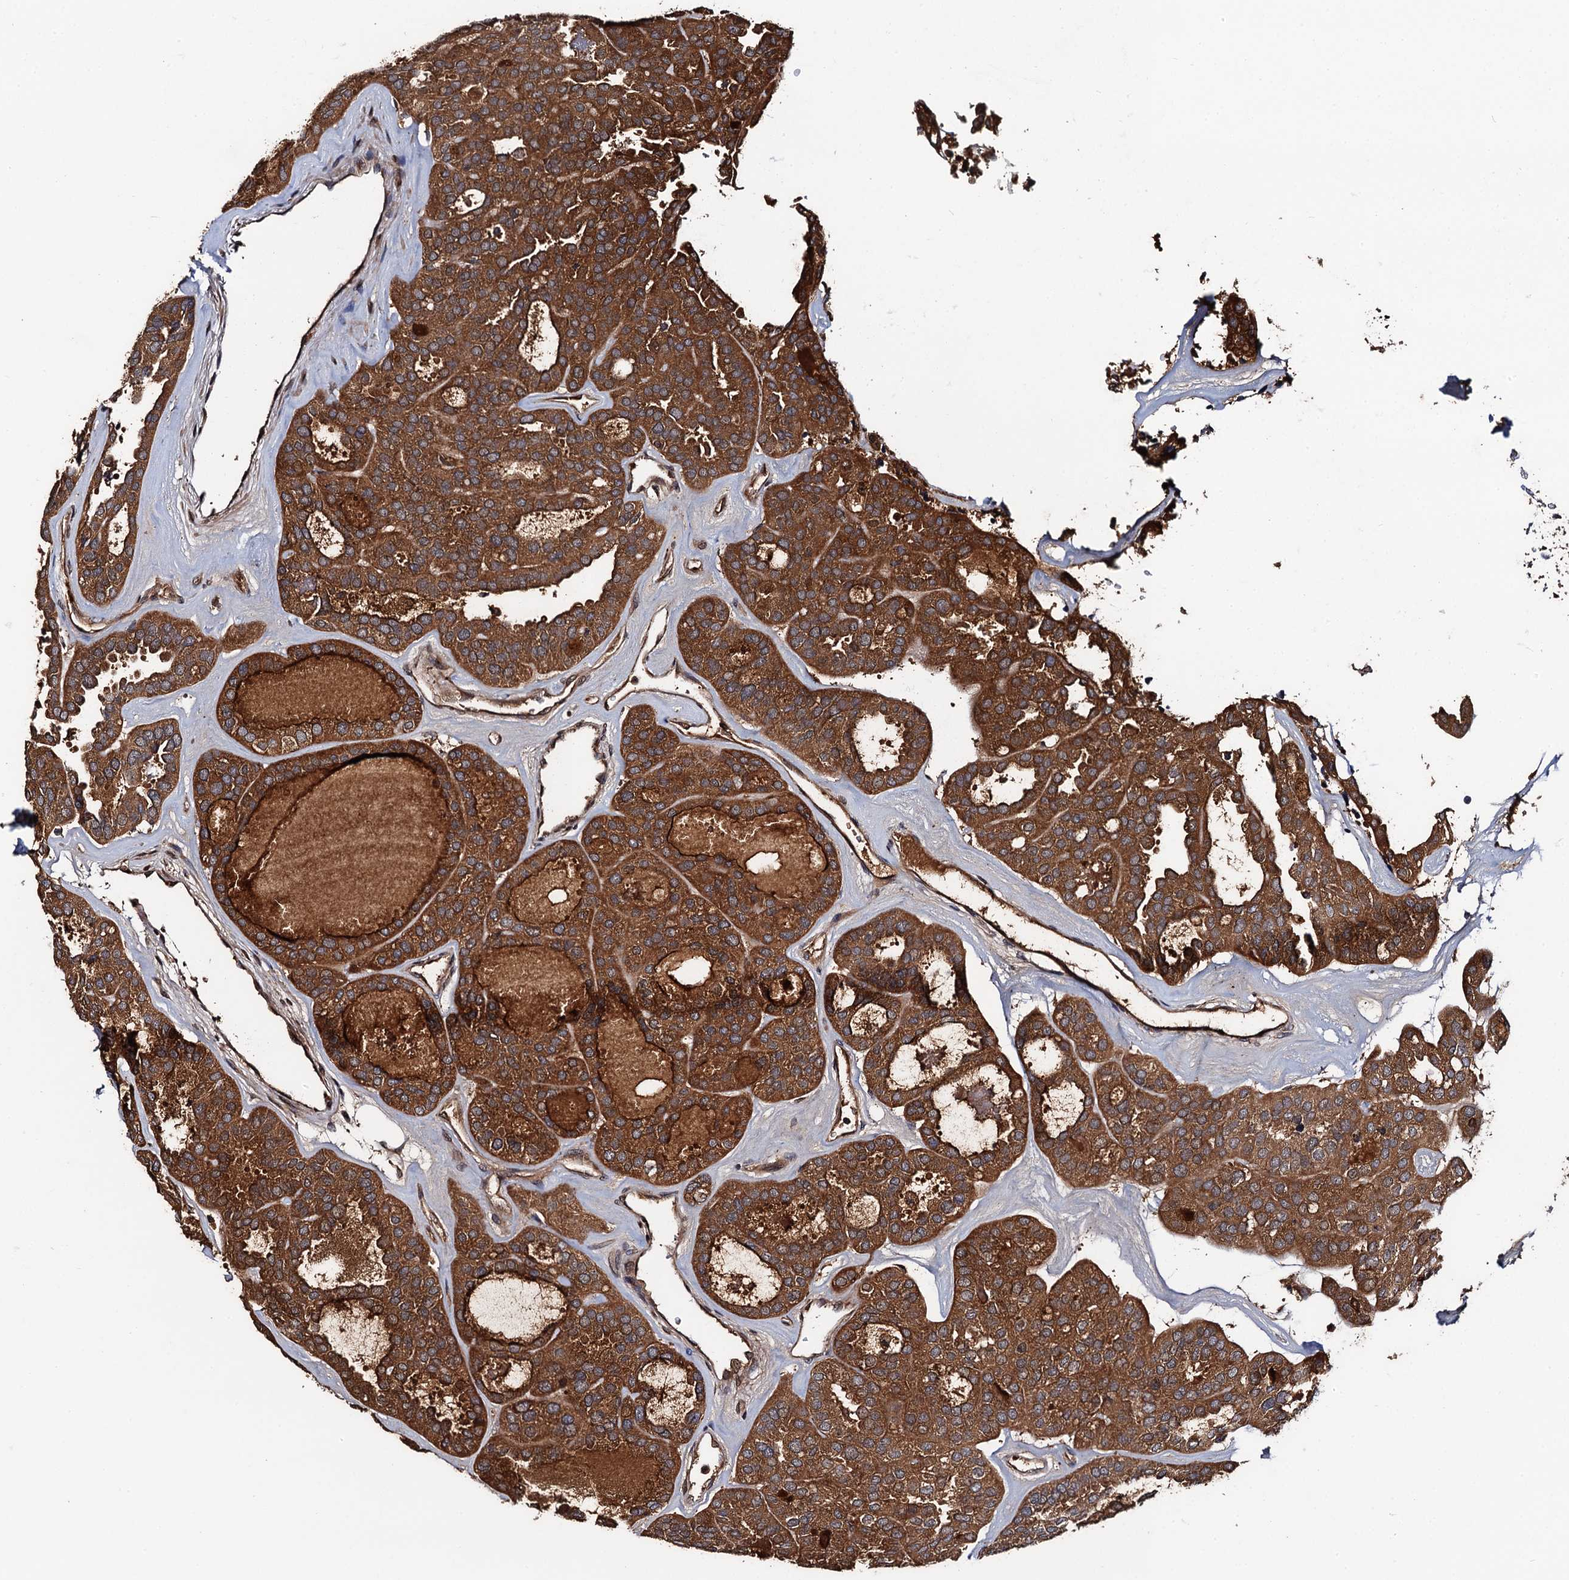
{"staining": {"intensity": "strong", "quantity": ">75%", "location": "cytoplasmic/membranous"}, "tissue": "thyroid cancer", "cell_type": "Tumor cells", "image_type": "cancer", "snomed": [{"axis": "morphology", "description": "Follicular adenoma carcinoma, NOS"}, {"axis": "topography", "description": "Thyroid gland"}], "caption": "Tumor cells demonstrate high levels of strong cytoplasmic/membranous positivity in about >75% of cells in follicular adenoma carcinoma (thyroid).", "gene": "MIER2", "patient": {"sex": "male", "age": 75}}